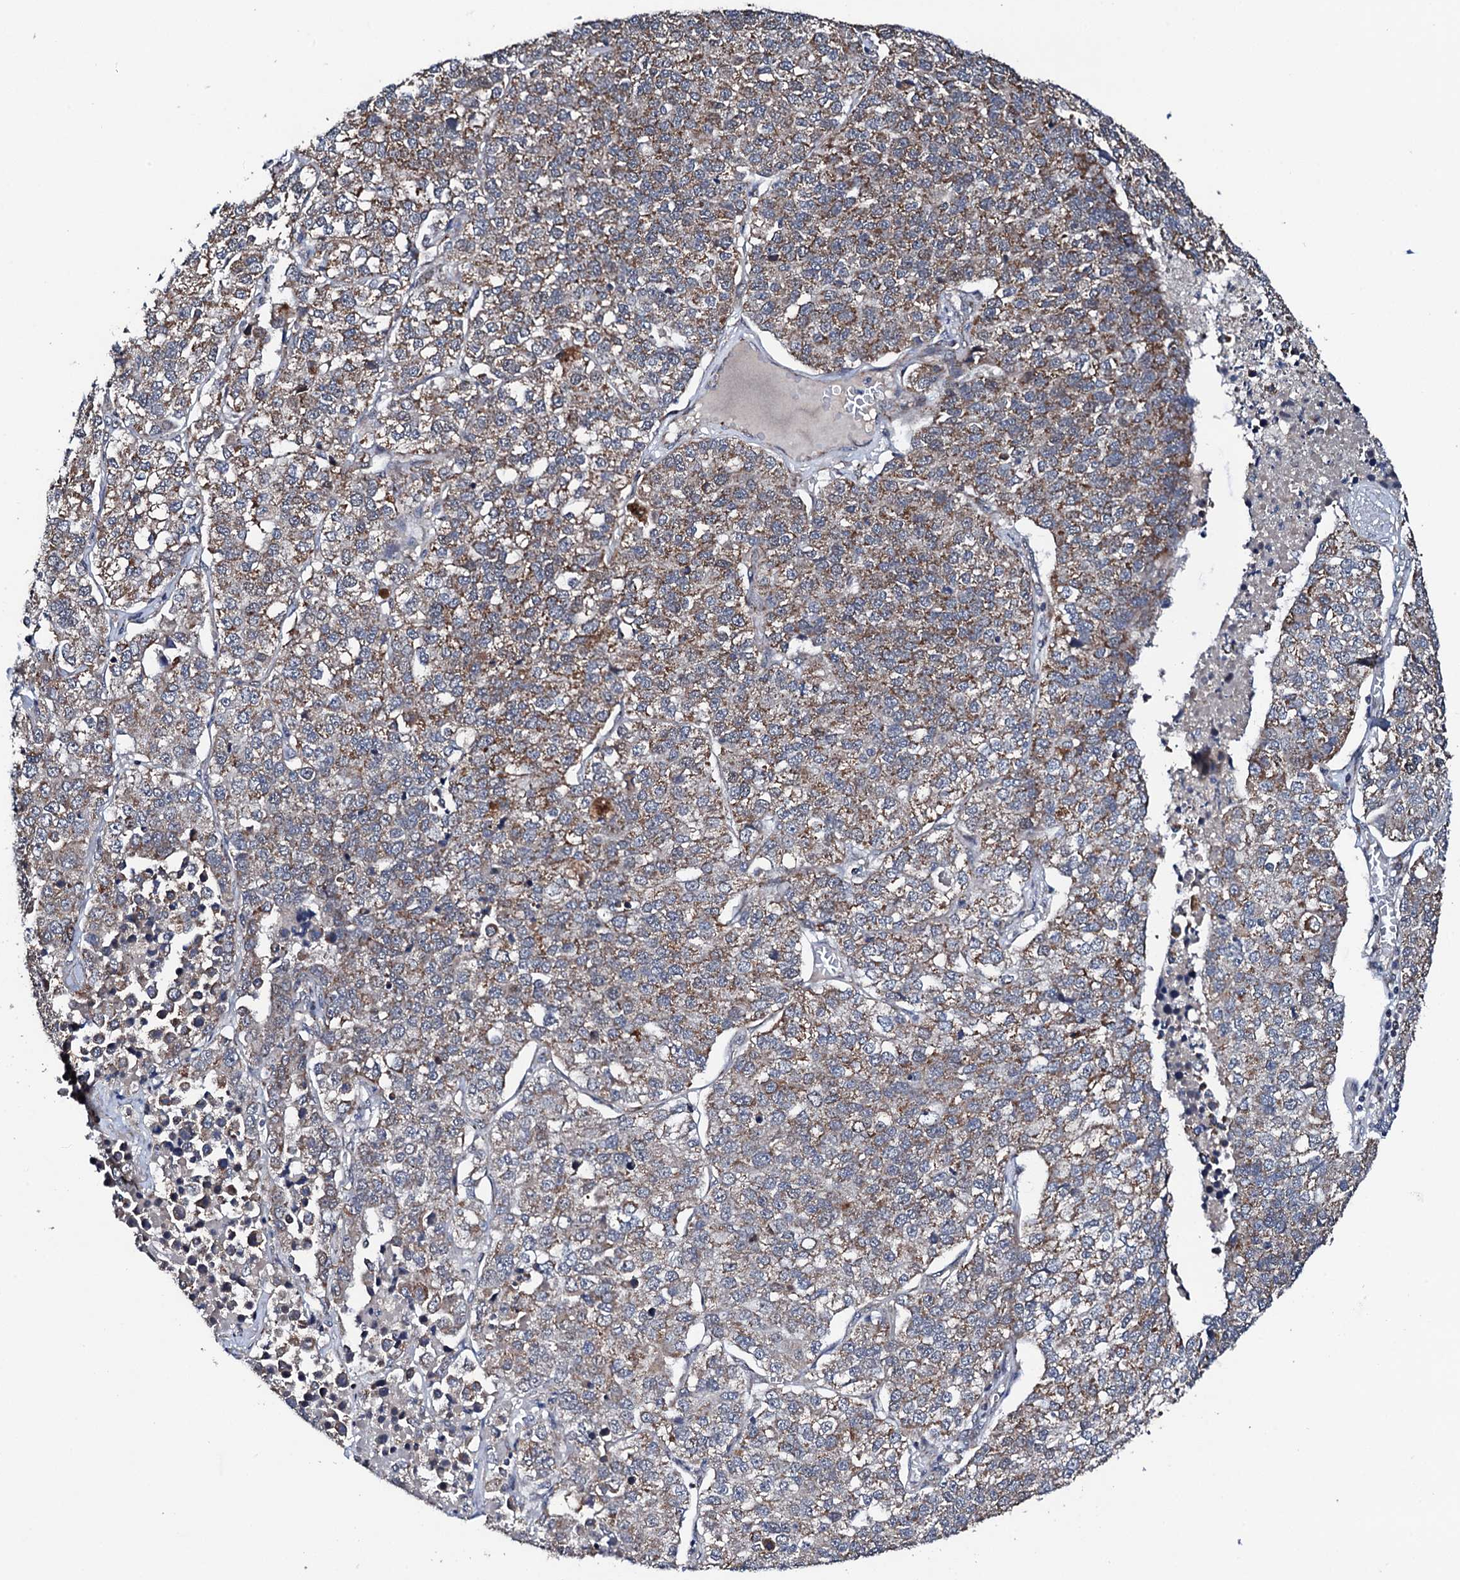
{"staining": {"intensity": "moderate", "quantity": ">75%", "location": "cytoplasmic/membranous"}, "tissue": "lung cancer", "cell_type": "Tumor cells", "image_type": "cancer", "snomed": [{"axis": "morphology", "description": "Adenocarcinoma, NOS"}, {"axis": "topography", "description": "Lung"}], "caption": "High-magnification brightfield microscopy of lung adenocarcinoma stained with DAB (brown) and counterstained with hematoxylin (blue). tumor cells exhibit moderate cytoplasmic/membranous expression is present in about>75% of cells.", "gene": "MTIF3", "patient": {"sex": "male", "age": 49}}